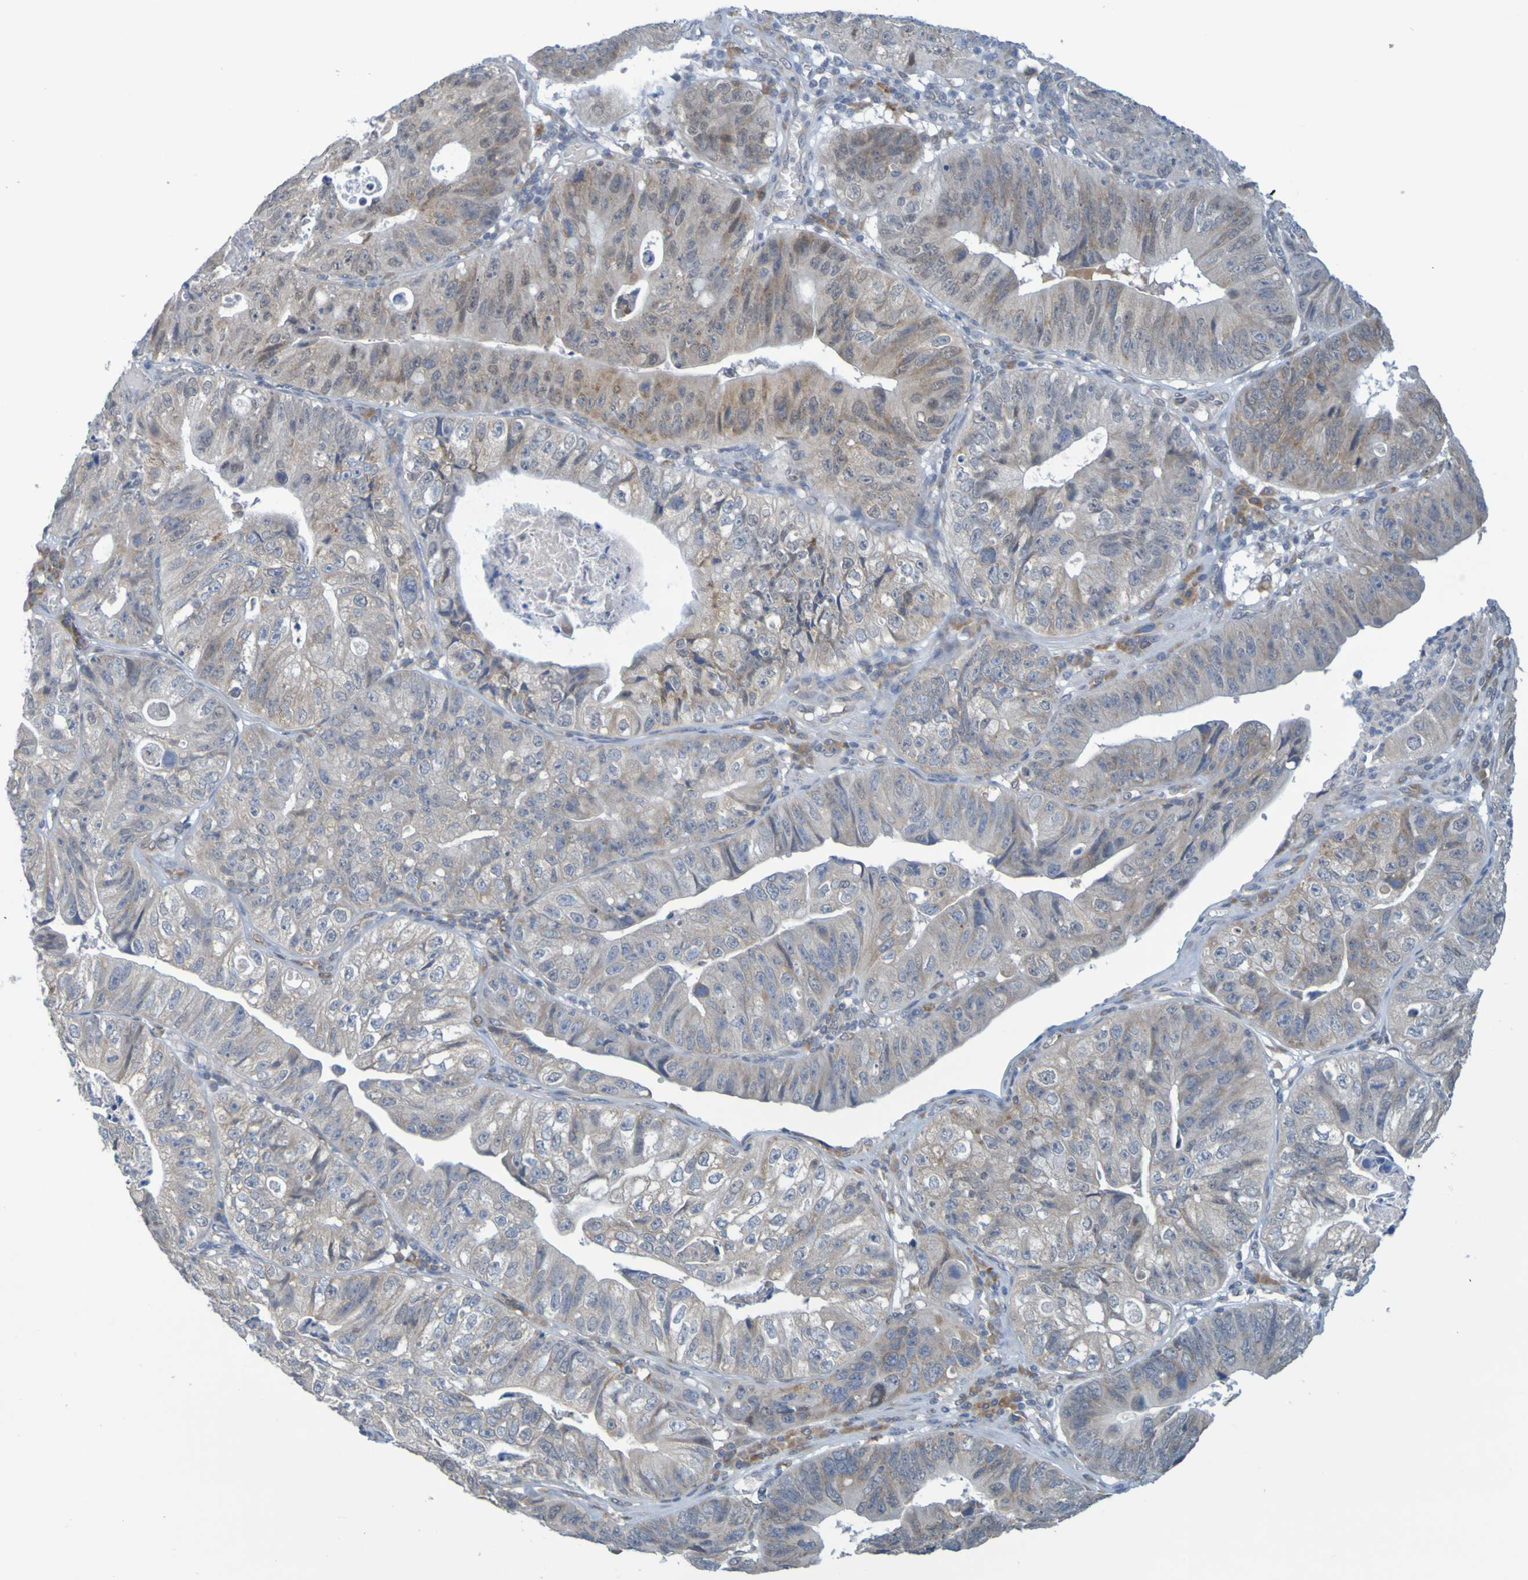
{"staining": {"intensity": "moderate", "quantity": "<25%", "location": "cytoplasmic/membranous"}, "tissue": "stomach cancer", "cell_type": "Tumor cells", "image_type": "cancer", "snomed": [{"axis": "morphology", "description": "Adenocarcinoma, NOS"}, {"axis": "topography", "description": "Stomach"}], "caption": "Moderate cytoplasmic/membranous protein staining is appreciated in about <25% of tumor cells in stomach cancer.", "gene": "MOGS", "patient": {"sex": "male", "age": 59}}